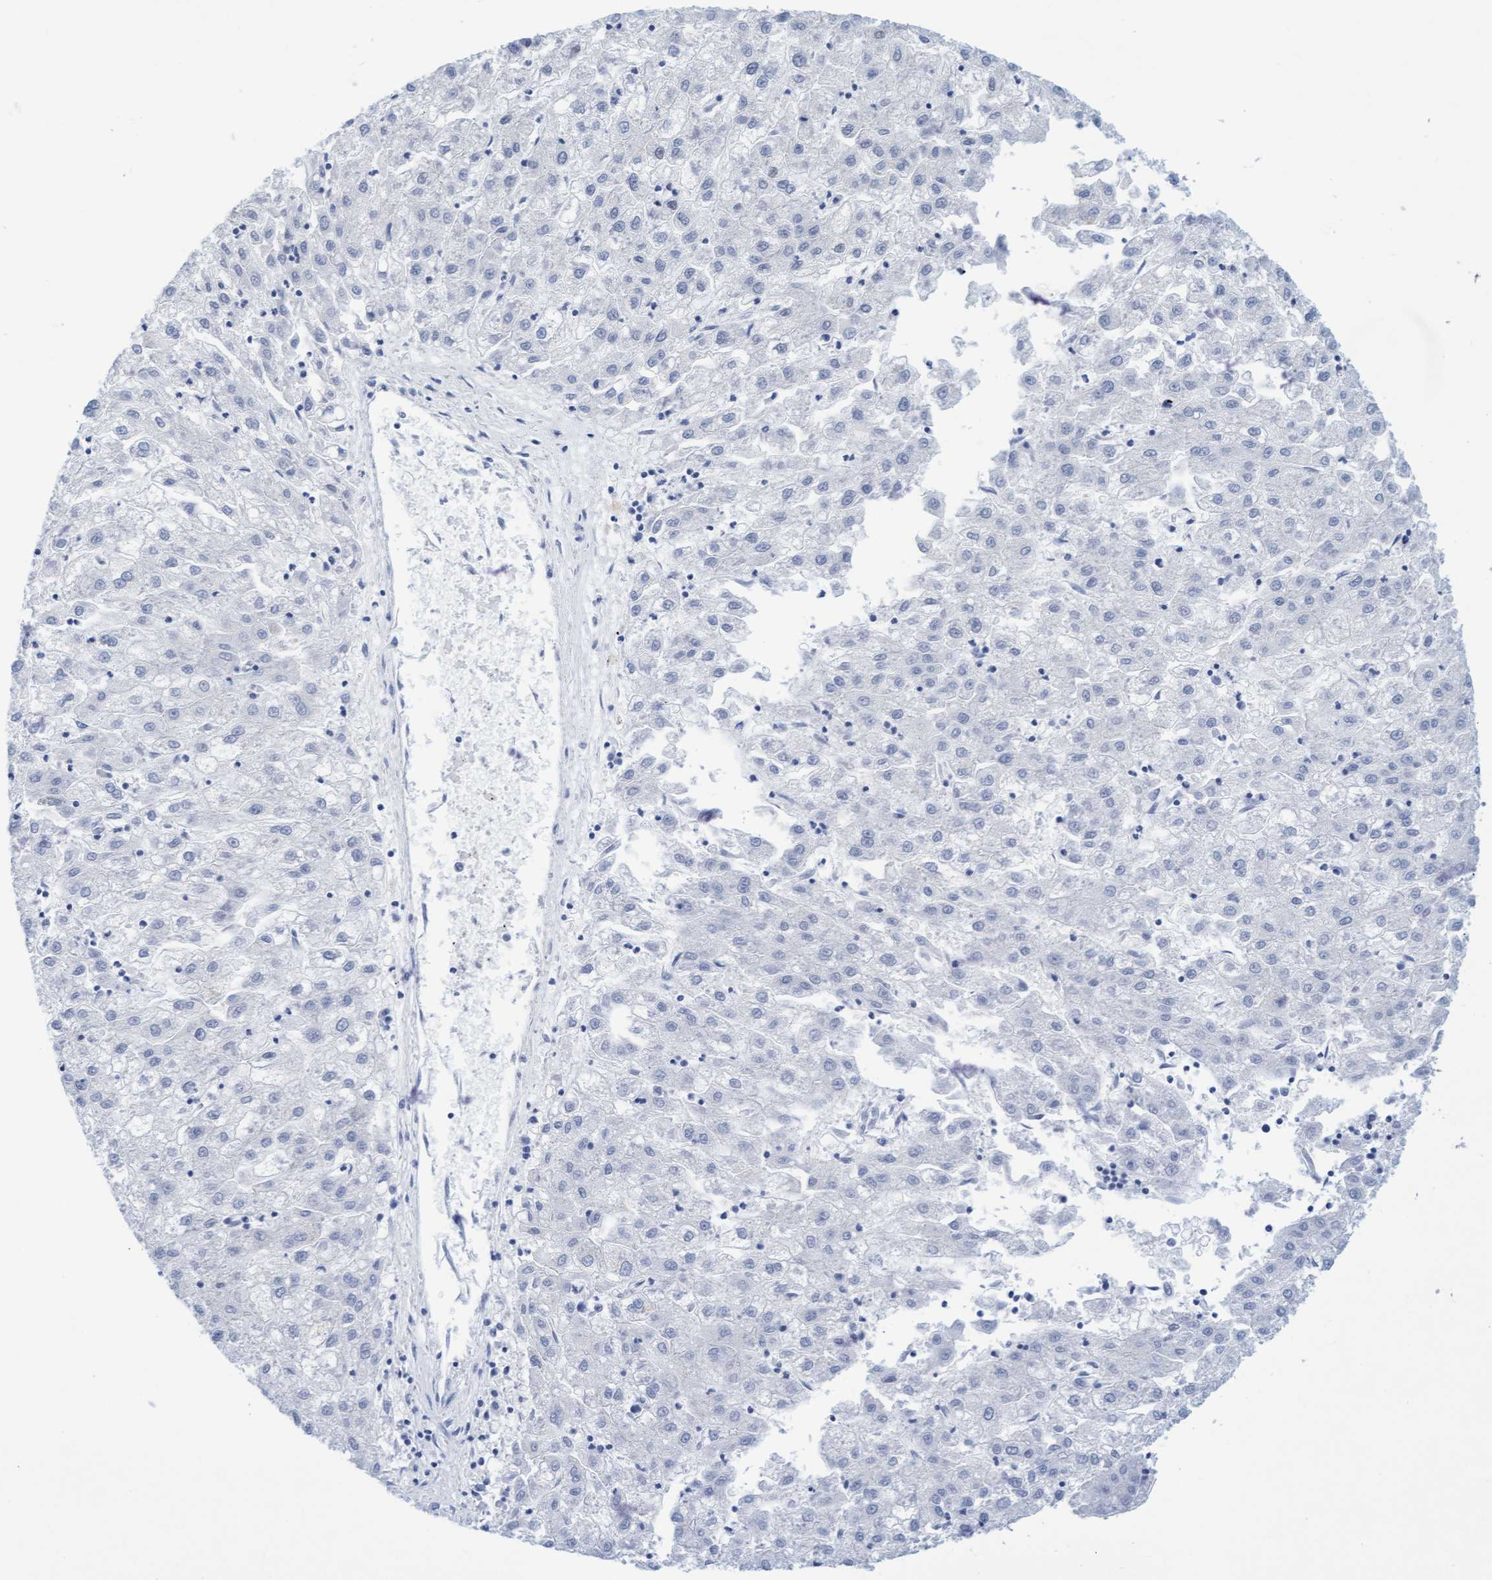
{"staining": {"intensity": "negative", "quantity": "none", "location": "none"}, "tissue": "liver cancer", "cell_type": "Tumor cells", "image_type": "cancer", "snomed": [{"axis": "morphology", "description": "Carcinoma, Hepatocellular, NOS"}, {"axis": "topography", "description": "Liver"}], "caption": "Immunohistochemical staining of liver hepatocellular carcinoma shows no significant expression in tumor cells. (DAB IHC visualized using brightfield microscopy, high magnification).", "gene": "GLRX2", "patient": {"sex": "male", "age": 72}}